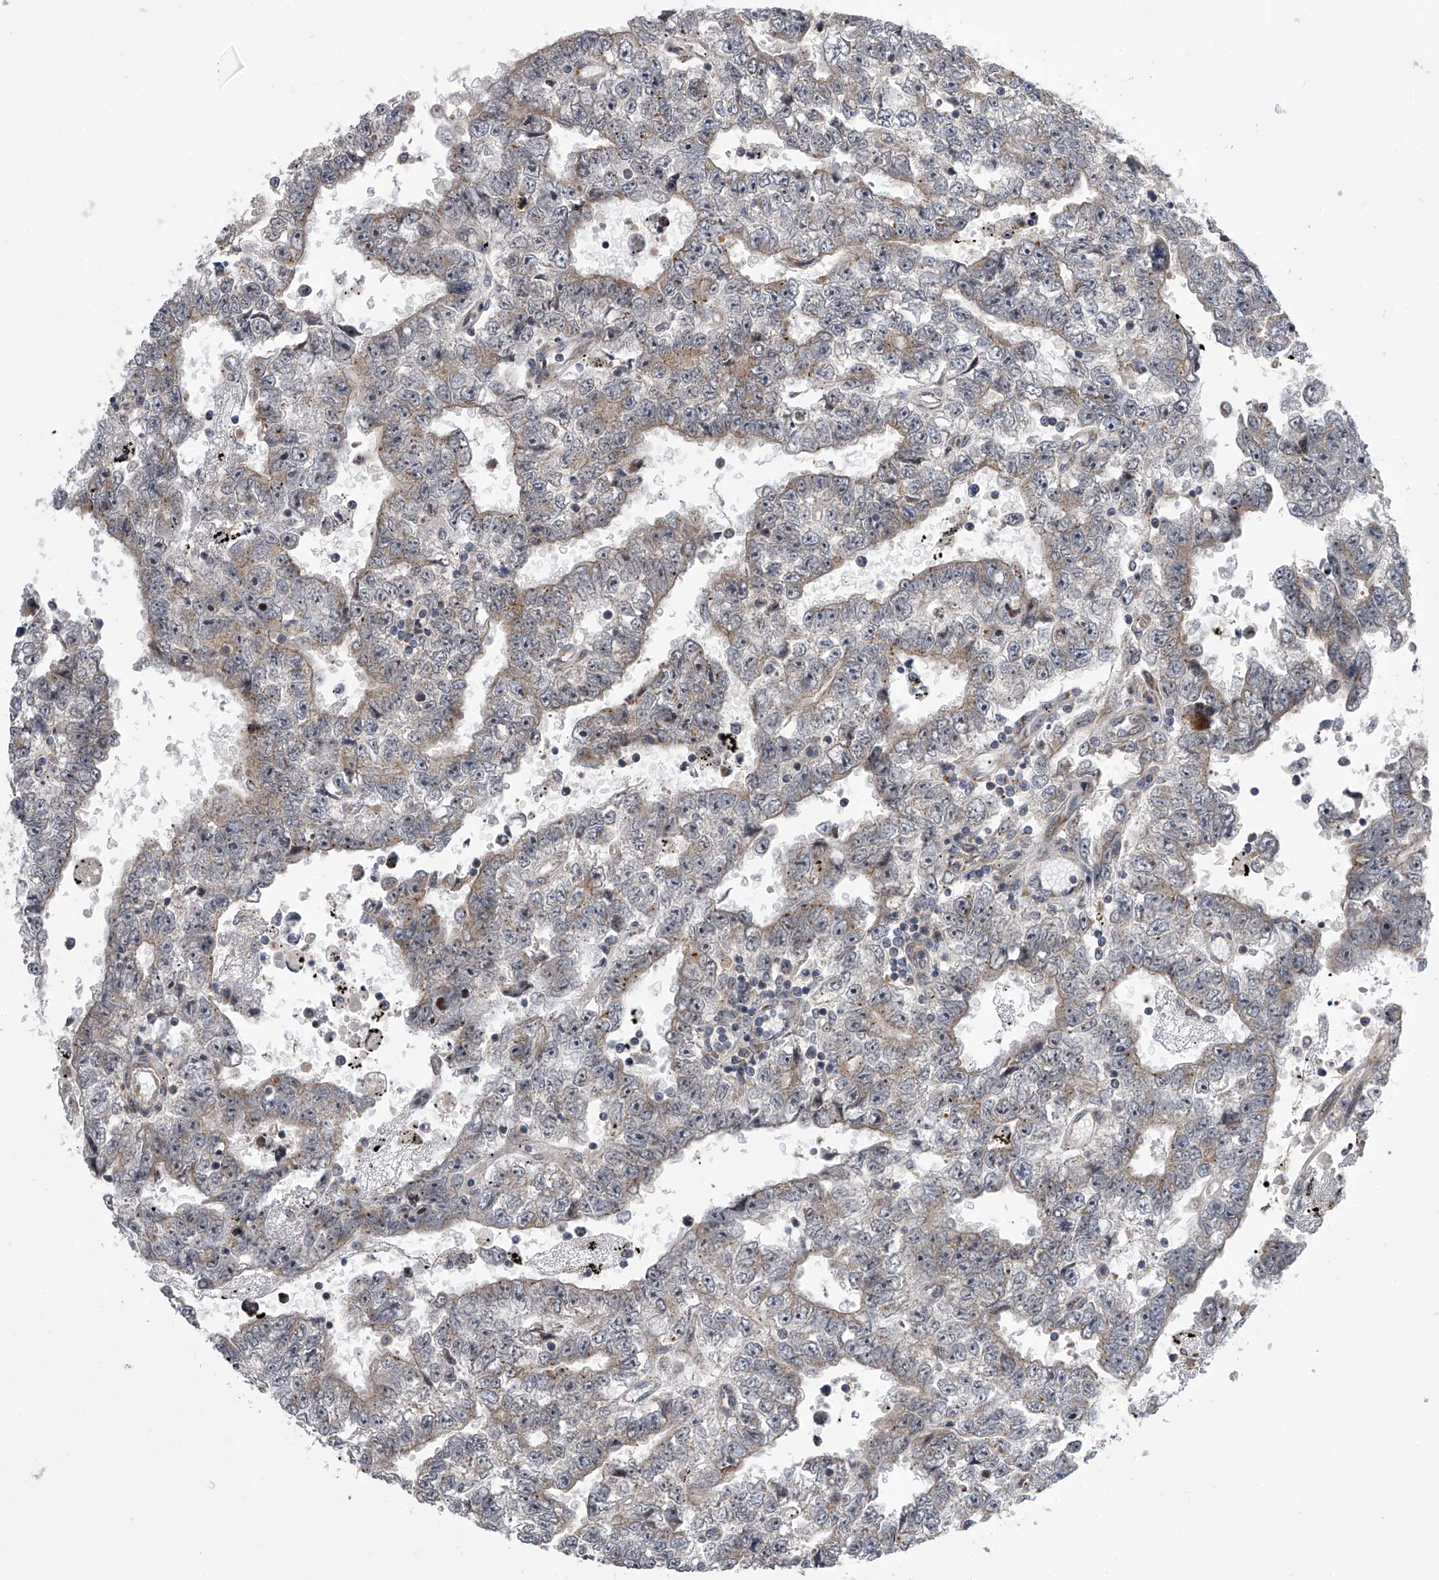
{"staining": {"intensity": "weak", "quantity": "25%-75%", "location": "cytoplasmic/membranous"}, "tissue": "testis cancer", "cell_type": "Tumor cells", "image_type": "cancer", "snomed": [{"axis": "morphology", "description": "Carcinoma, Embryonal, NOS"}, {"axis": "topography", "description": "Testis"}], "caption": "This photomicrograph displays immunohistochemistry staining of testis cancer (embryonal carcinoma), with low weak cytoplasmic/membranous positivity in approximately 25%-75% of tumor cells.", "gene": "DLGAP2", "patient": {"sex": "male", "age": 25}}